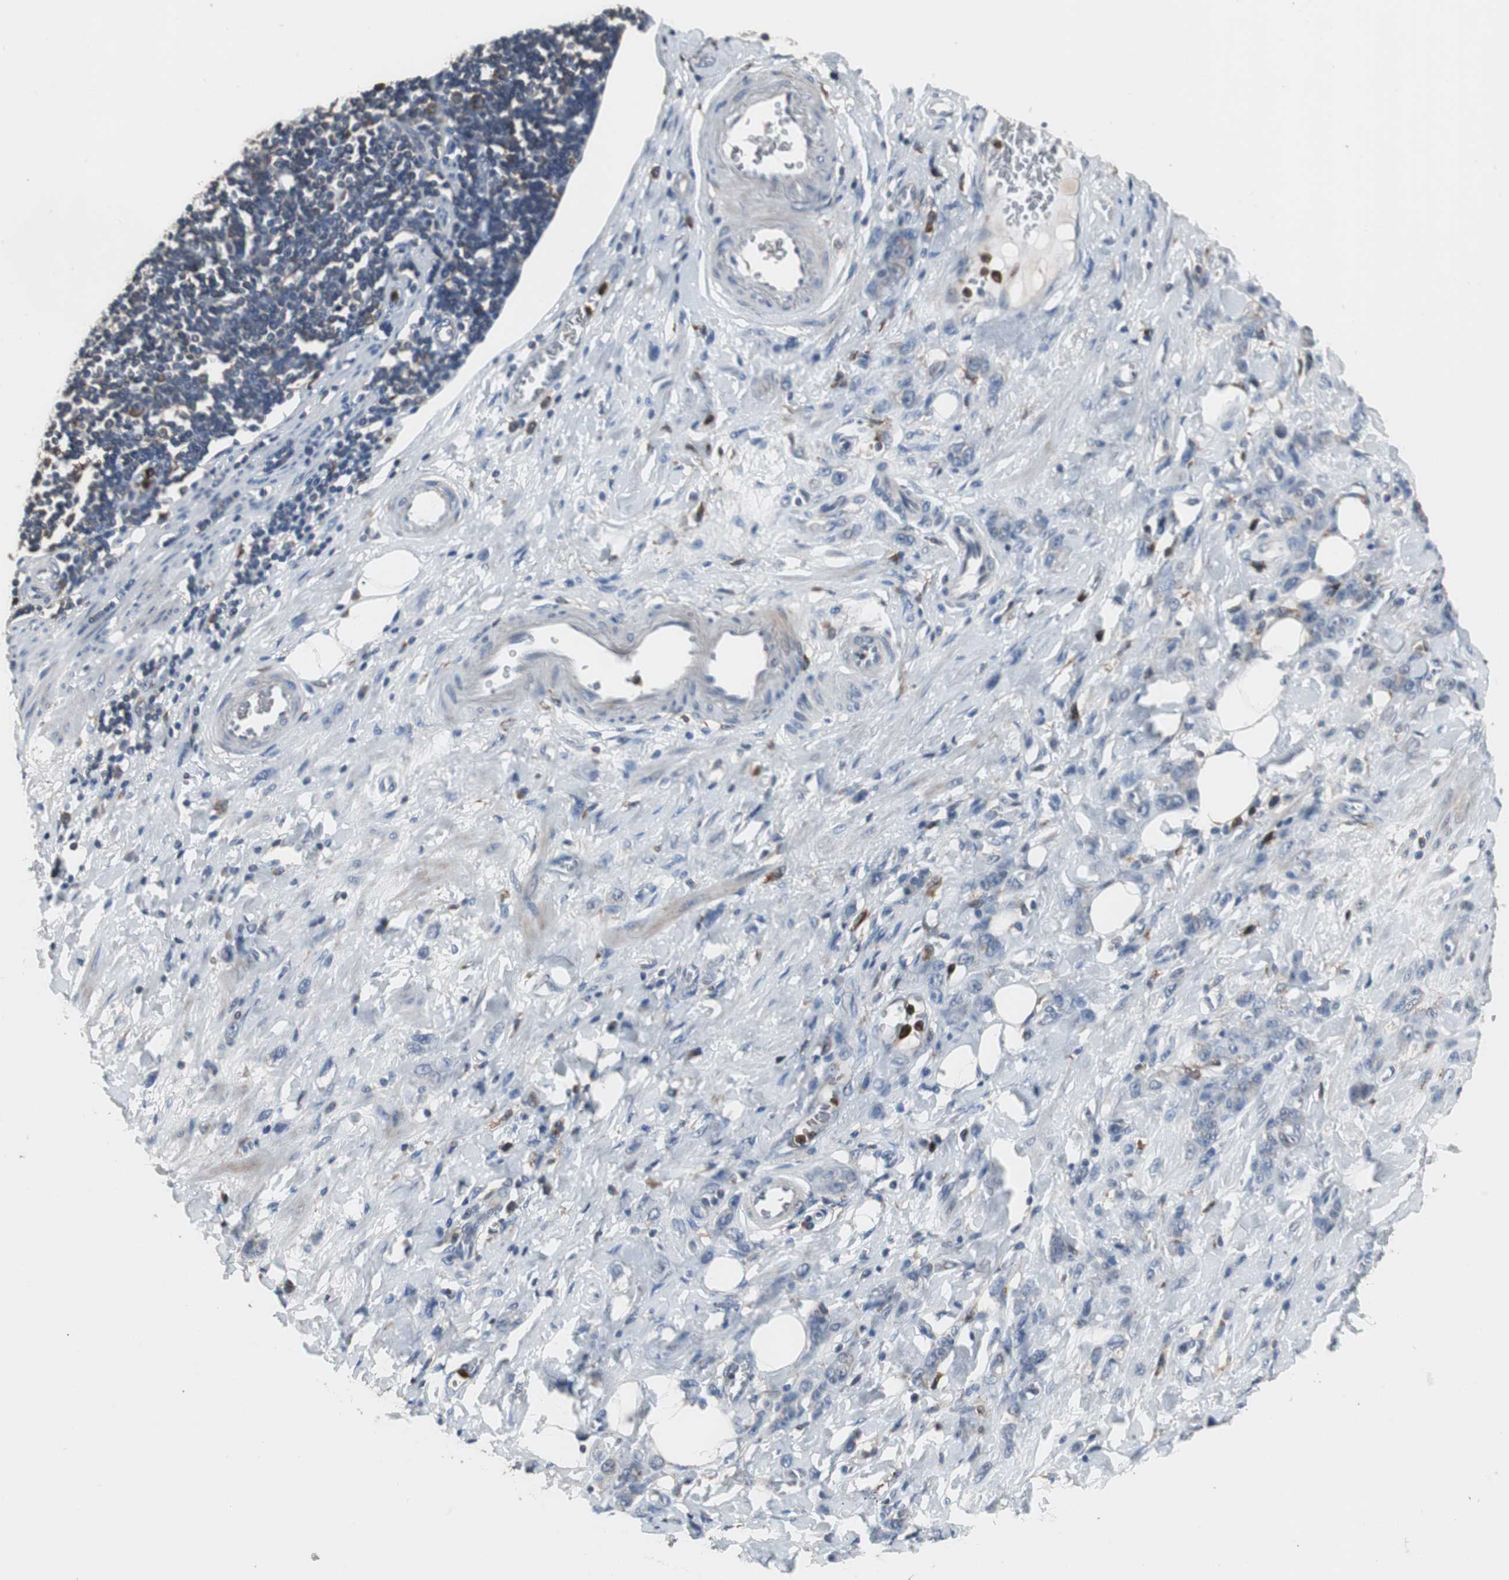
{"staining": {"intensity": "negative", "quantity": "none", "location": "none"}, "tissue": "stomach cancer", "cell_type": "Tumor cells", "image_type": "cancer", "snomed": [{"axis": "morphology", "description": "Adenocarcinoma, NOS"}, {"axis": "topography", "description": "Stomach"}], "caption": "Immunohistochemical staining of human adenocarcinoma (stomach) displays no significant positivity in tumor cells.", "gene": "NCF2", "patient": {"sex": "male", "age": 82}}